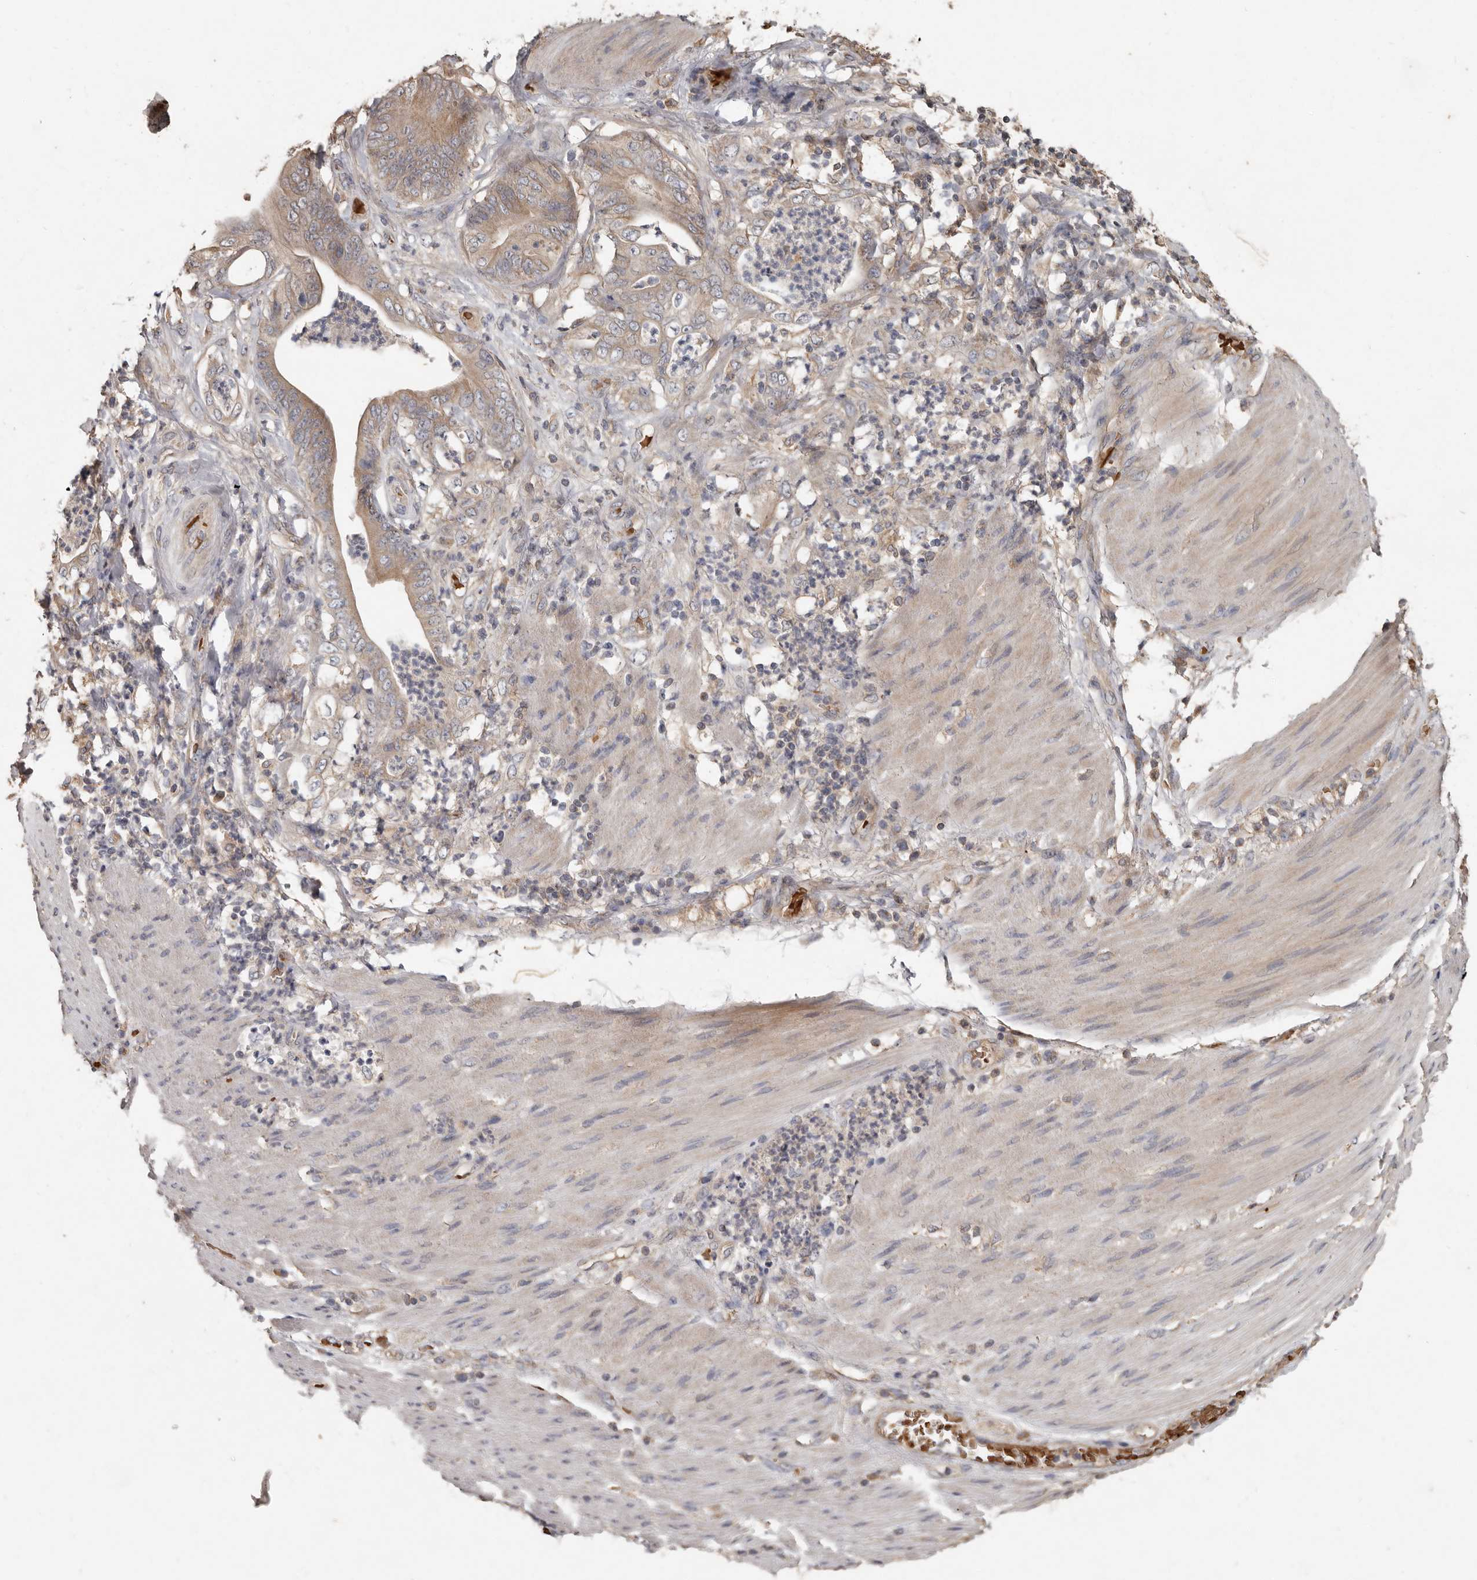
{"staining": {"intensity": "weak", "quantity": "<25%", "location": "cytoplasmic/membranous"}, "tissue": "stomach cancer", "cell_type": "Tumor cells", "image_type": "cancer", "snomed": [{"axis": "morphology", "description": "Adenocarcinoma, NOS"}, {"axis": "topography", "description": "Stomach"}], "caption": "This is a micrograph of IHC staining of stomach cancer (adenocarcinoma), which shows no staining in tumor cells.", "gene": "KIF26B", "patient": {"sex": "female", "age": 73}}